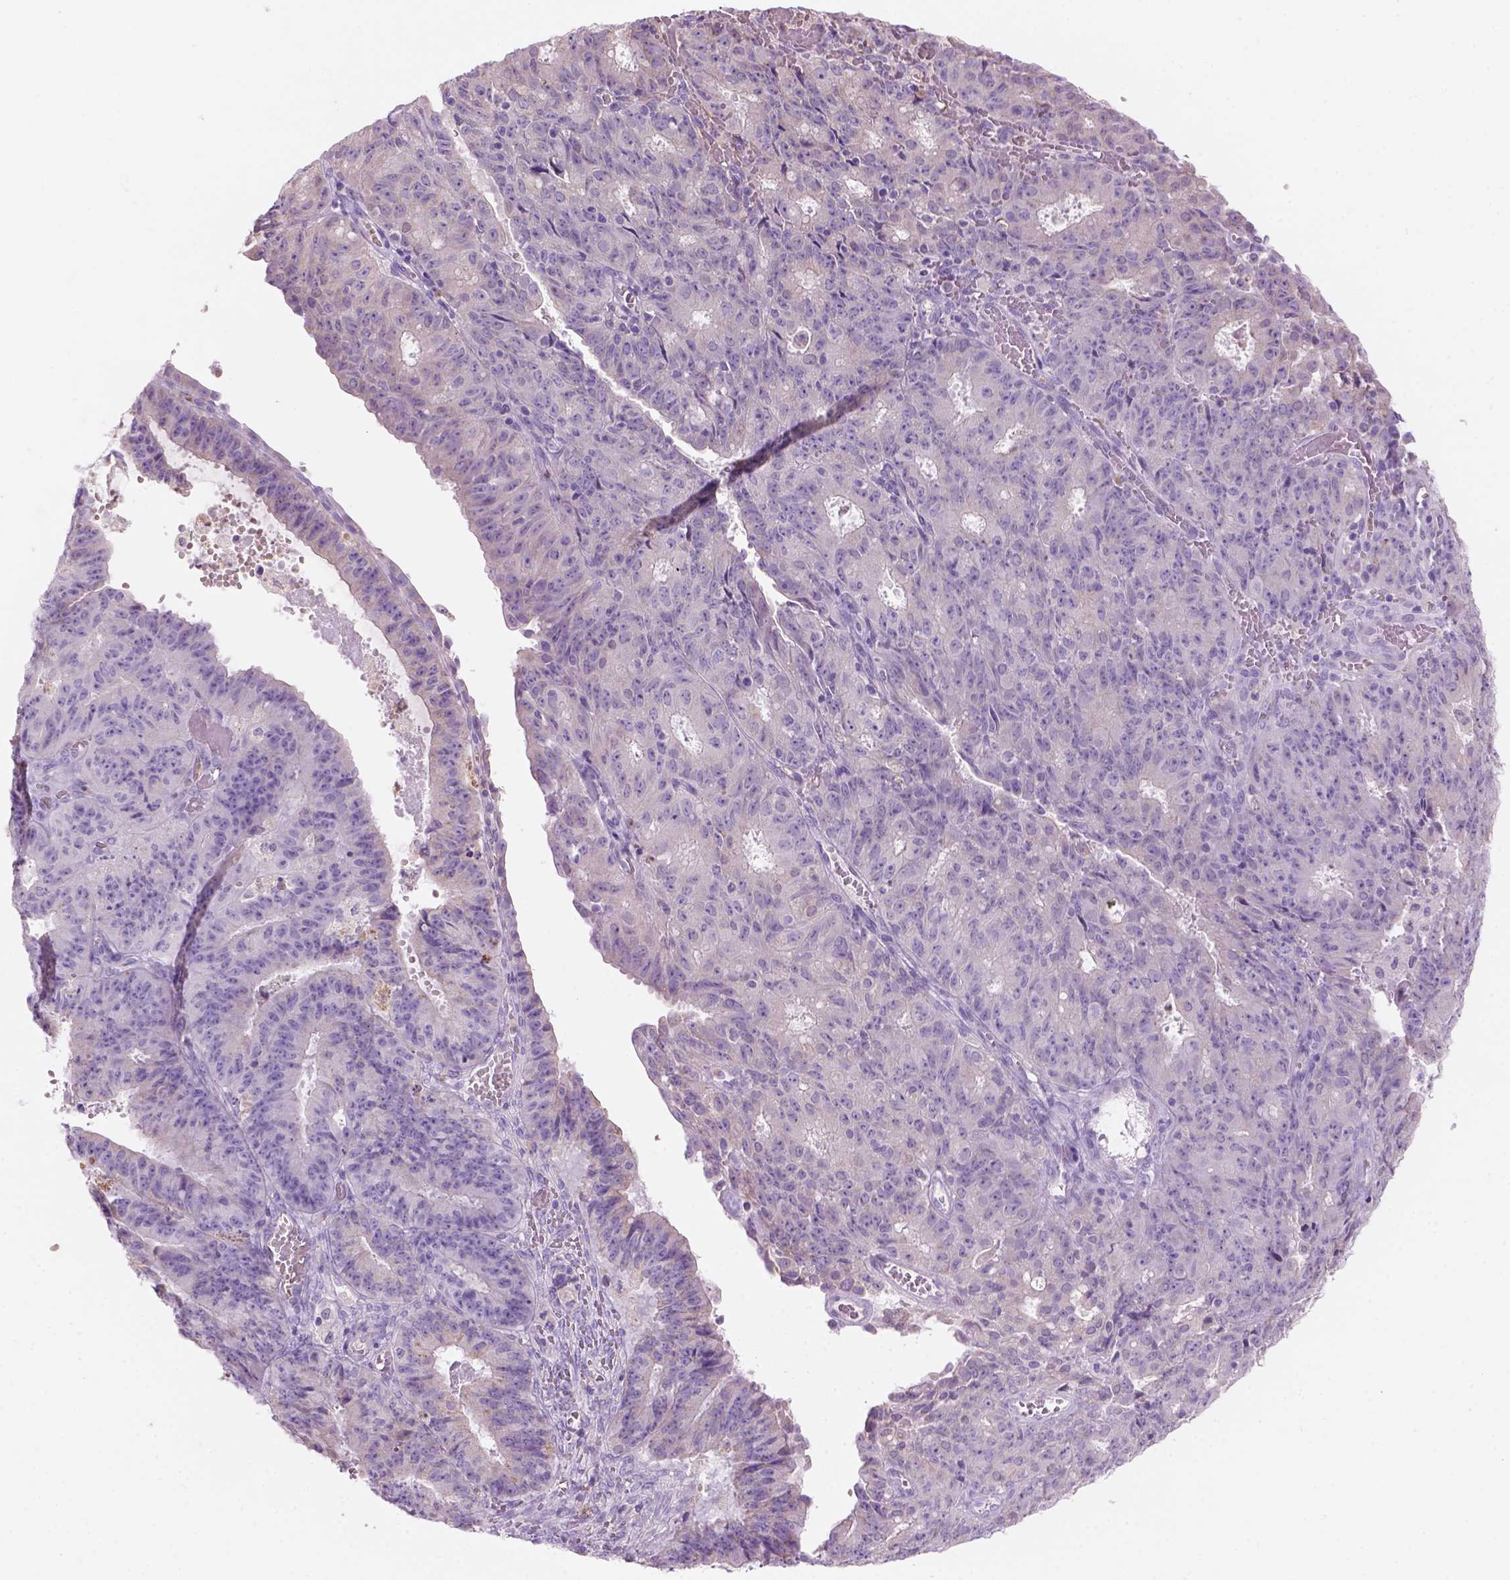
{"staining": {"intensity": "negative", "quantity": "none", "location": "none"}, "tissue": "ovarian cancer", "cell_type": "Tumor cells", "image_type": "cancer", "snomed": [{"axis": "morphology", "description": "Carcinoma, endometroid"}, {"axis": "topography", "description": "Ovary"}], "caption": "Ovarian endometroid carcinoma was stained to show a protein in brown. There is no significant expression in tumor cells.", "gene": "CD84", "patient": {"sex": "female", "age": 42}}